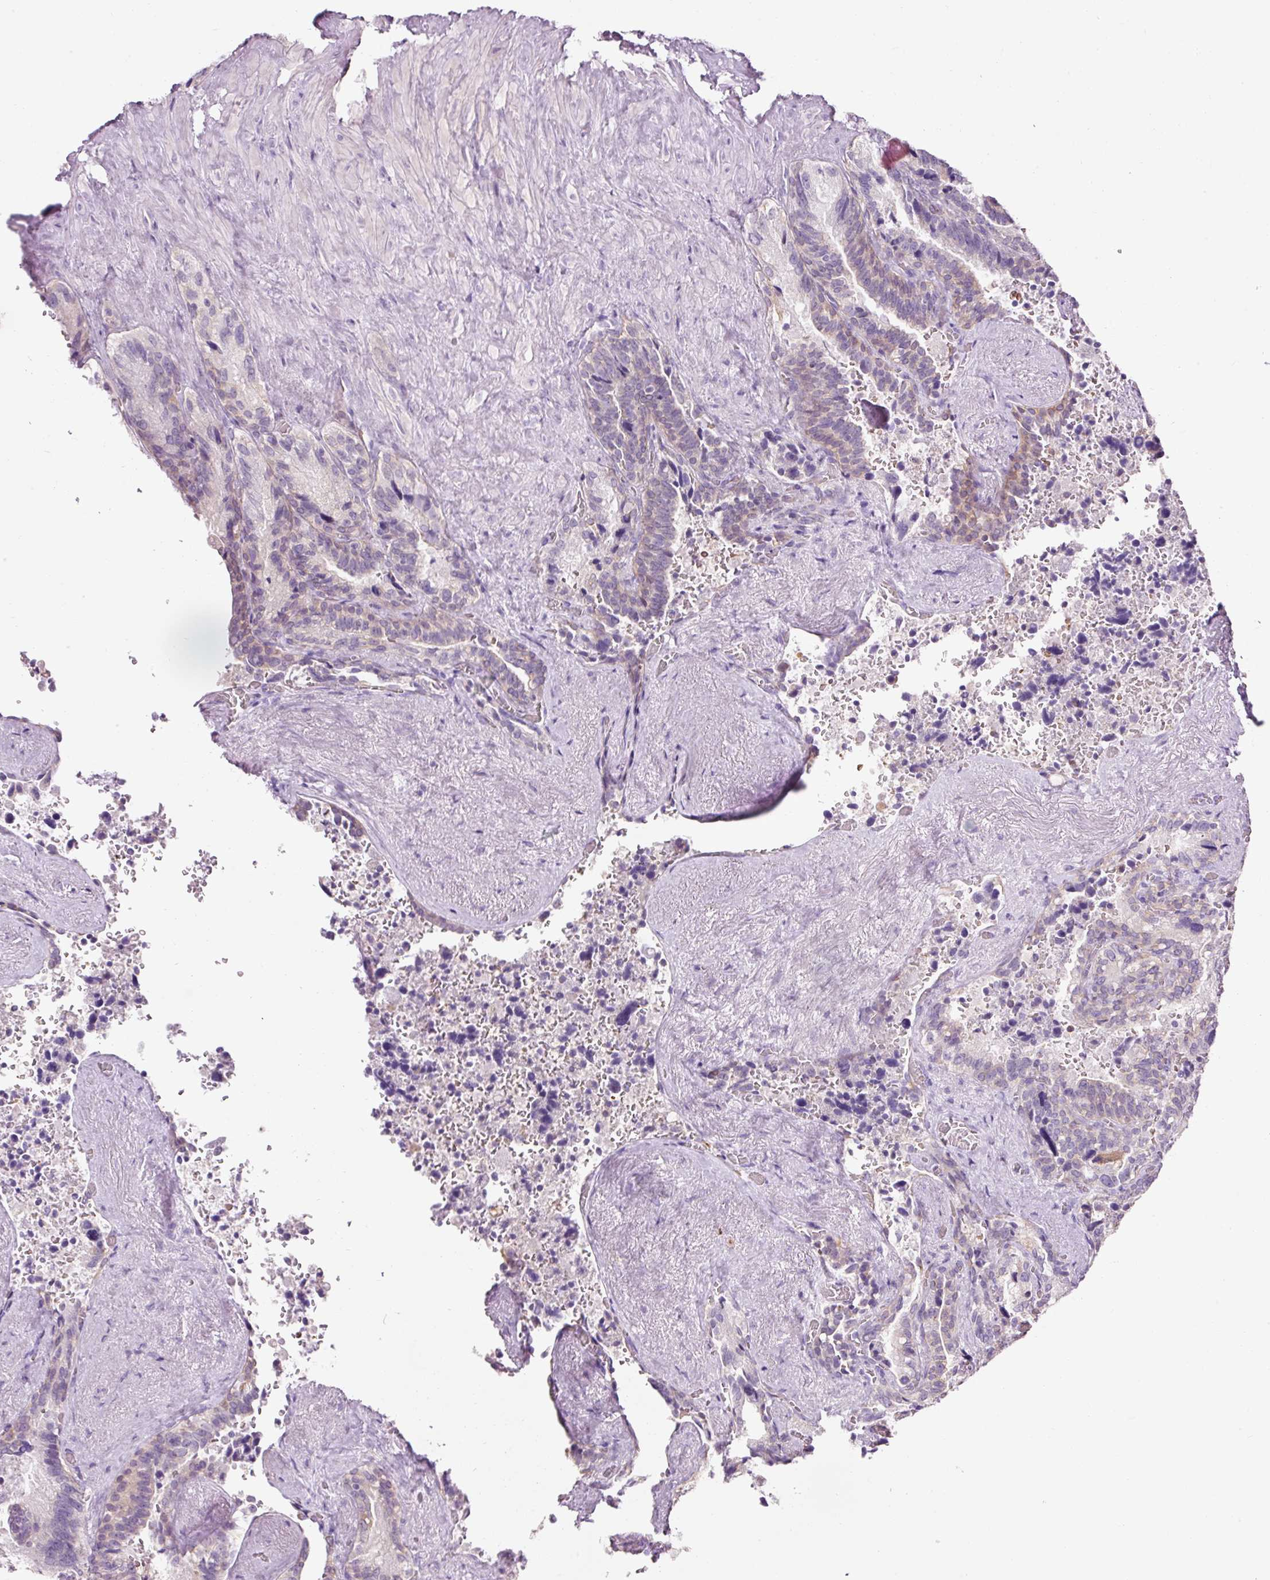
{"staining": {"intensity": "weak", "quantity": "25%-75%", "location": "cytoplasmic/membranous"}, "tissue": "seminal vesicle", "cell_type": "Glandular cells", "image_type": "normal", "snomed": [{"axis": "morphology", "description": "Normal tissue, NOS"}, {"axis": "topography", "description": "Seminal veicle"}], "caption": "Immunohistochemical staining of normal human seminal vesicle demonstrates weak cytoplasmic/membranous protein positivity in approximately 25%-75% of glandular cells. The staining is performed using DAB (3,3'-diaminobenzidine) brown chromogen to label protein expression. The nuclei are counter-stained blue using hematoxylin.", "gene": "DHRS11", "patient": {"sex": "male", "age": 68}}